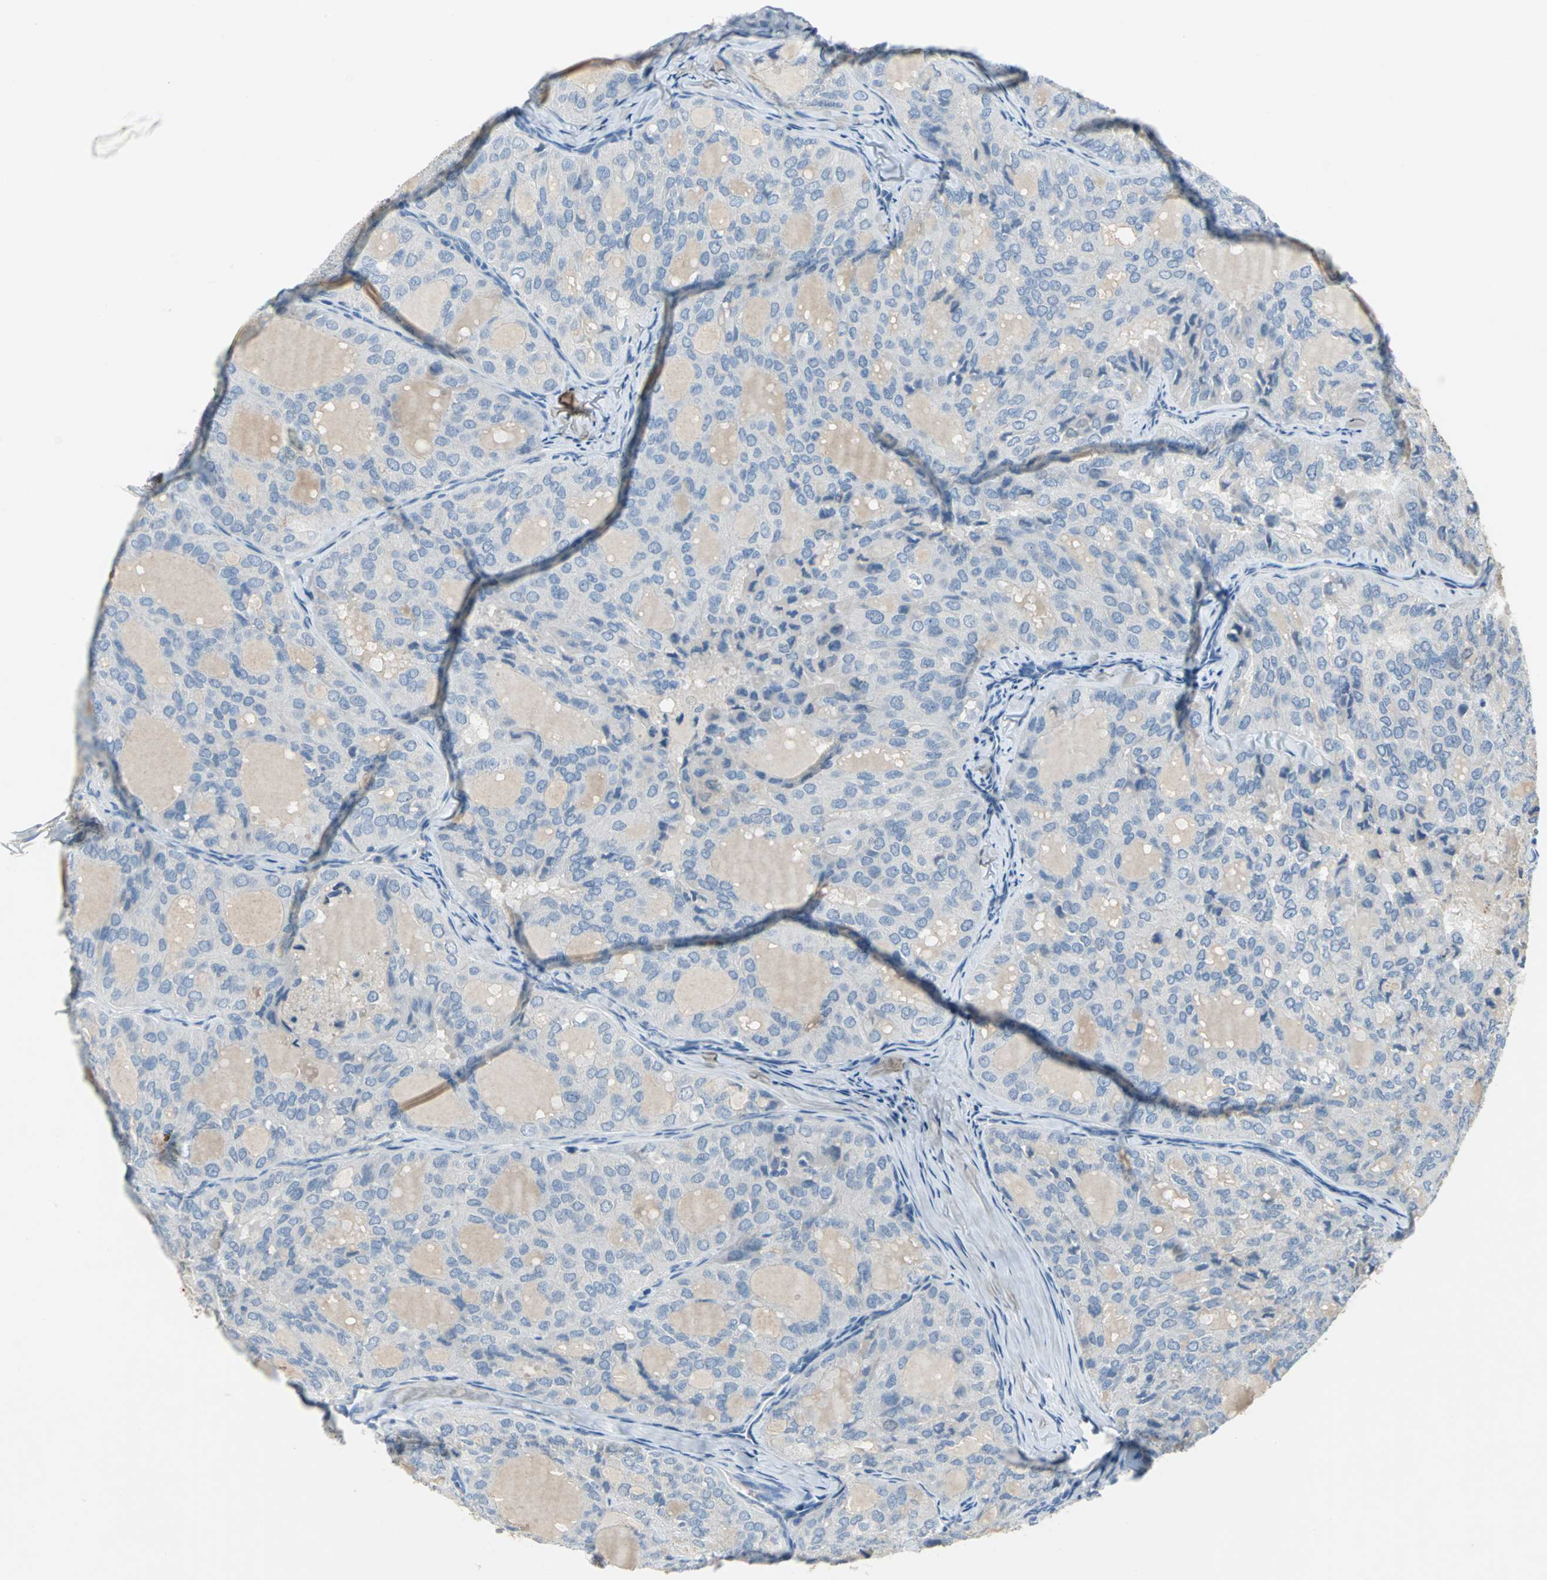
{"staining": {"intensity": "negative", "quantity": "none", "location": "none"}, "tissue": "thyroid cancer", "cell_type": "Tumor cells", "image_type": "cancer", "snomed": [{"axis": "morphology", "description": "Follicular adenoma carcinoma, NOS"}, {"axis": "topography", "description": "Thyroid gland"}], "caption": "Image shows no significant protein expression in tumor cells of thyroid cancer (follicular adenoma carcinoma).", "gene": "PTGDS", "patient": {"sex": "male", "age": 75}}